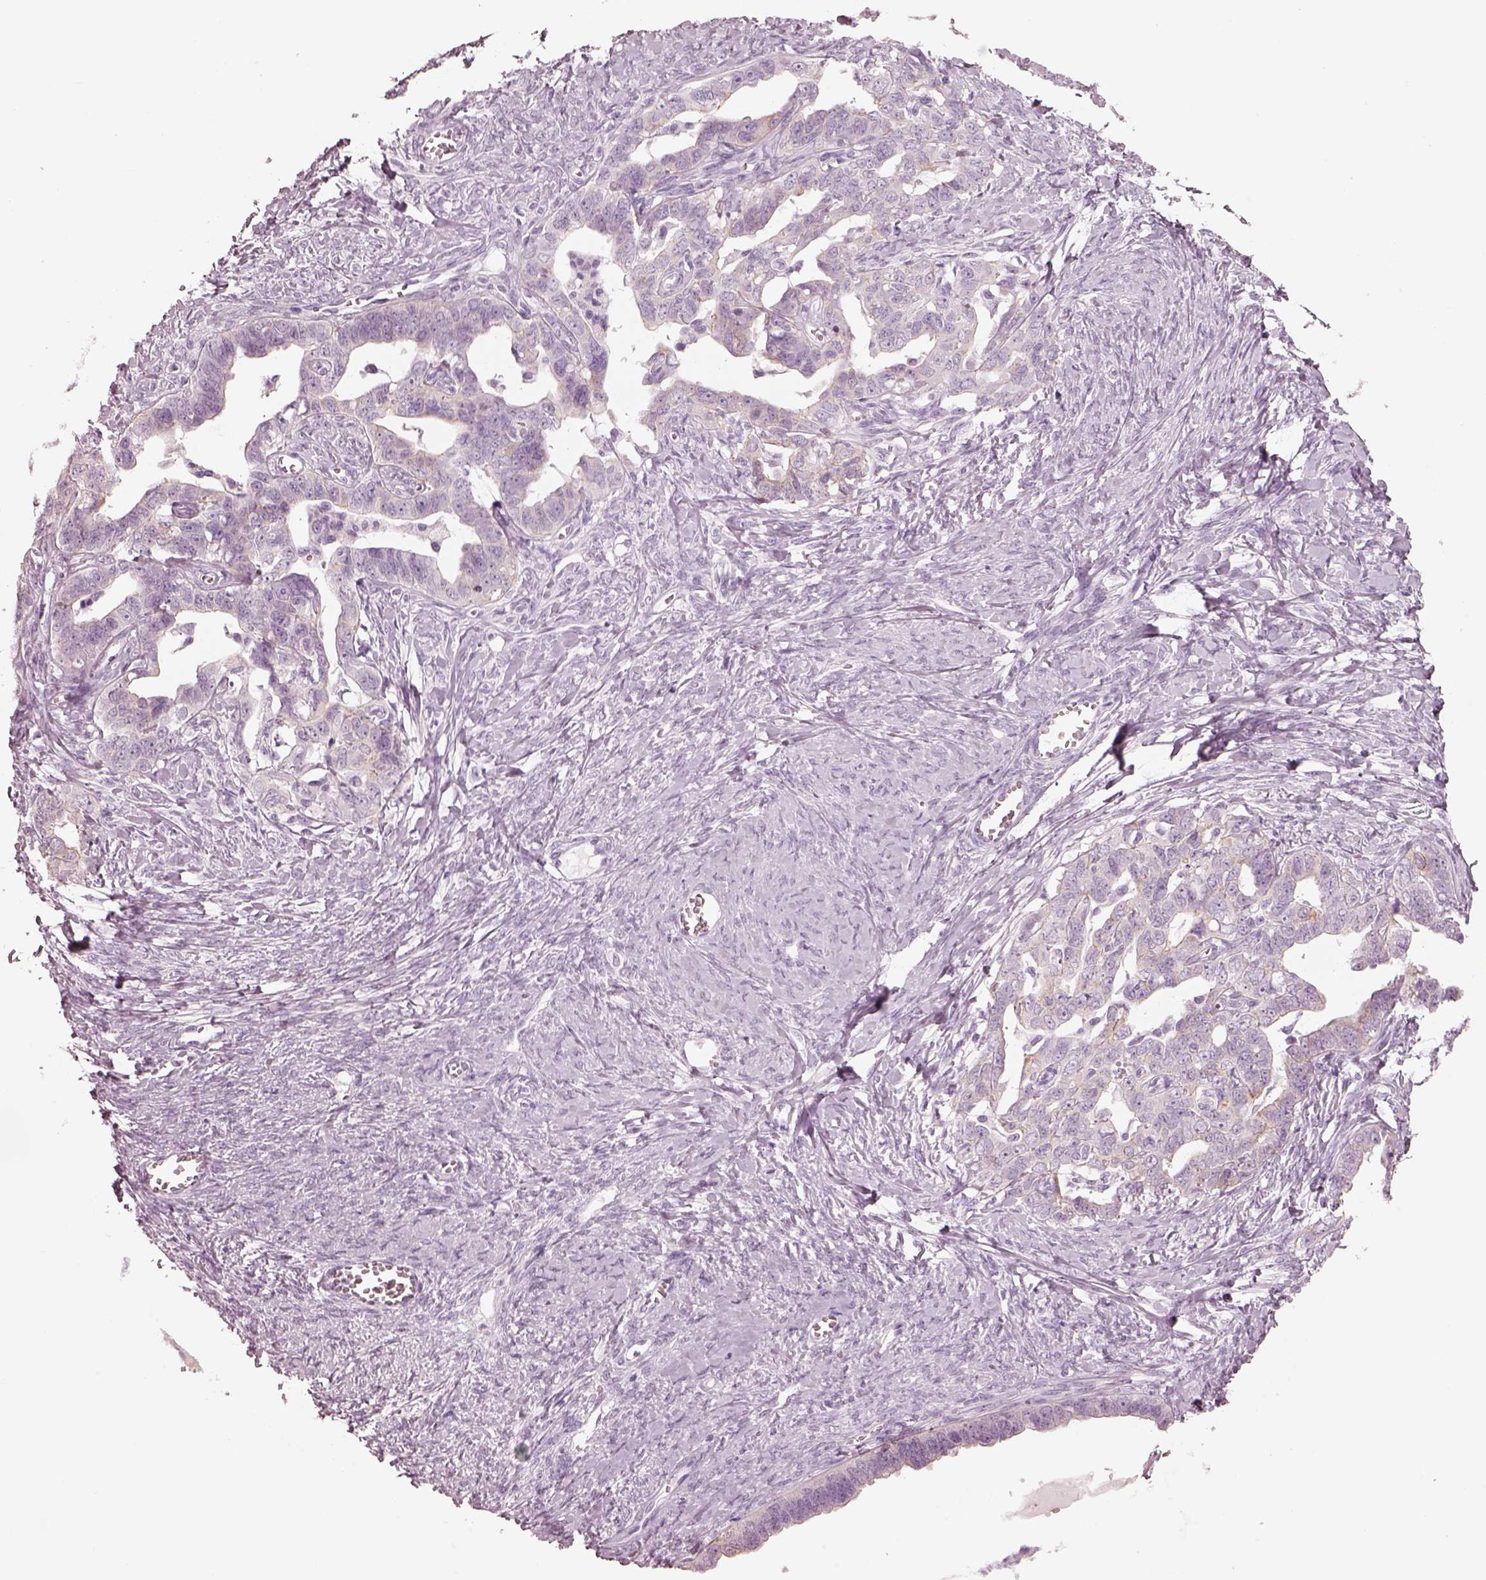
{"staining": {"intensity": "negative", "quantity": "none", "location": "none"}, "tissue": "ovarian cancer", "cell_type": "Tumor cells", "image_type": "cancer", "snomed": [{"axis": "morphology", "description": "Cystadenocarcinoma, serous, NOS"}, {"axis": "topography", "description": "Ovary"}], "caption": "DAB immunohistochemical staining of ovarian serous cystadenocarcinoma demonstrates no significant staining in tumor cells.", "gene": "PON3", "patient": {"sex": "female", "age": 69}}